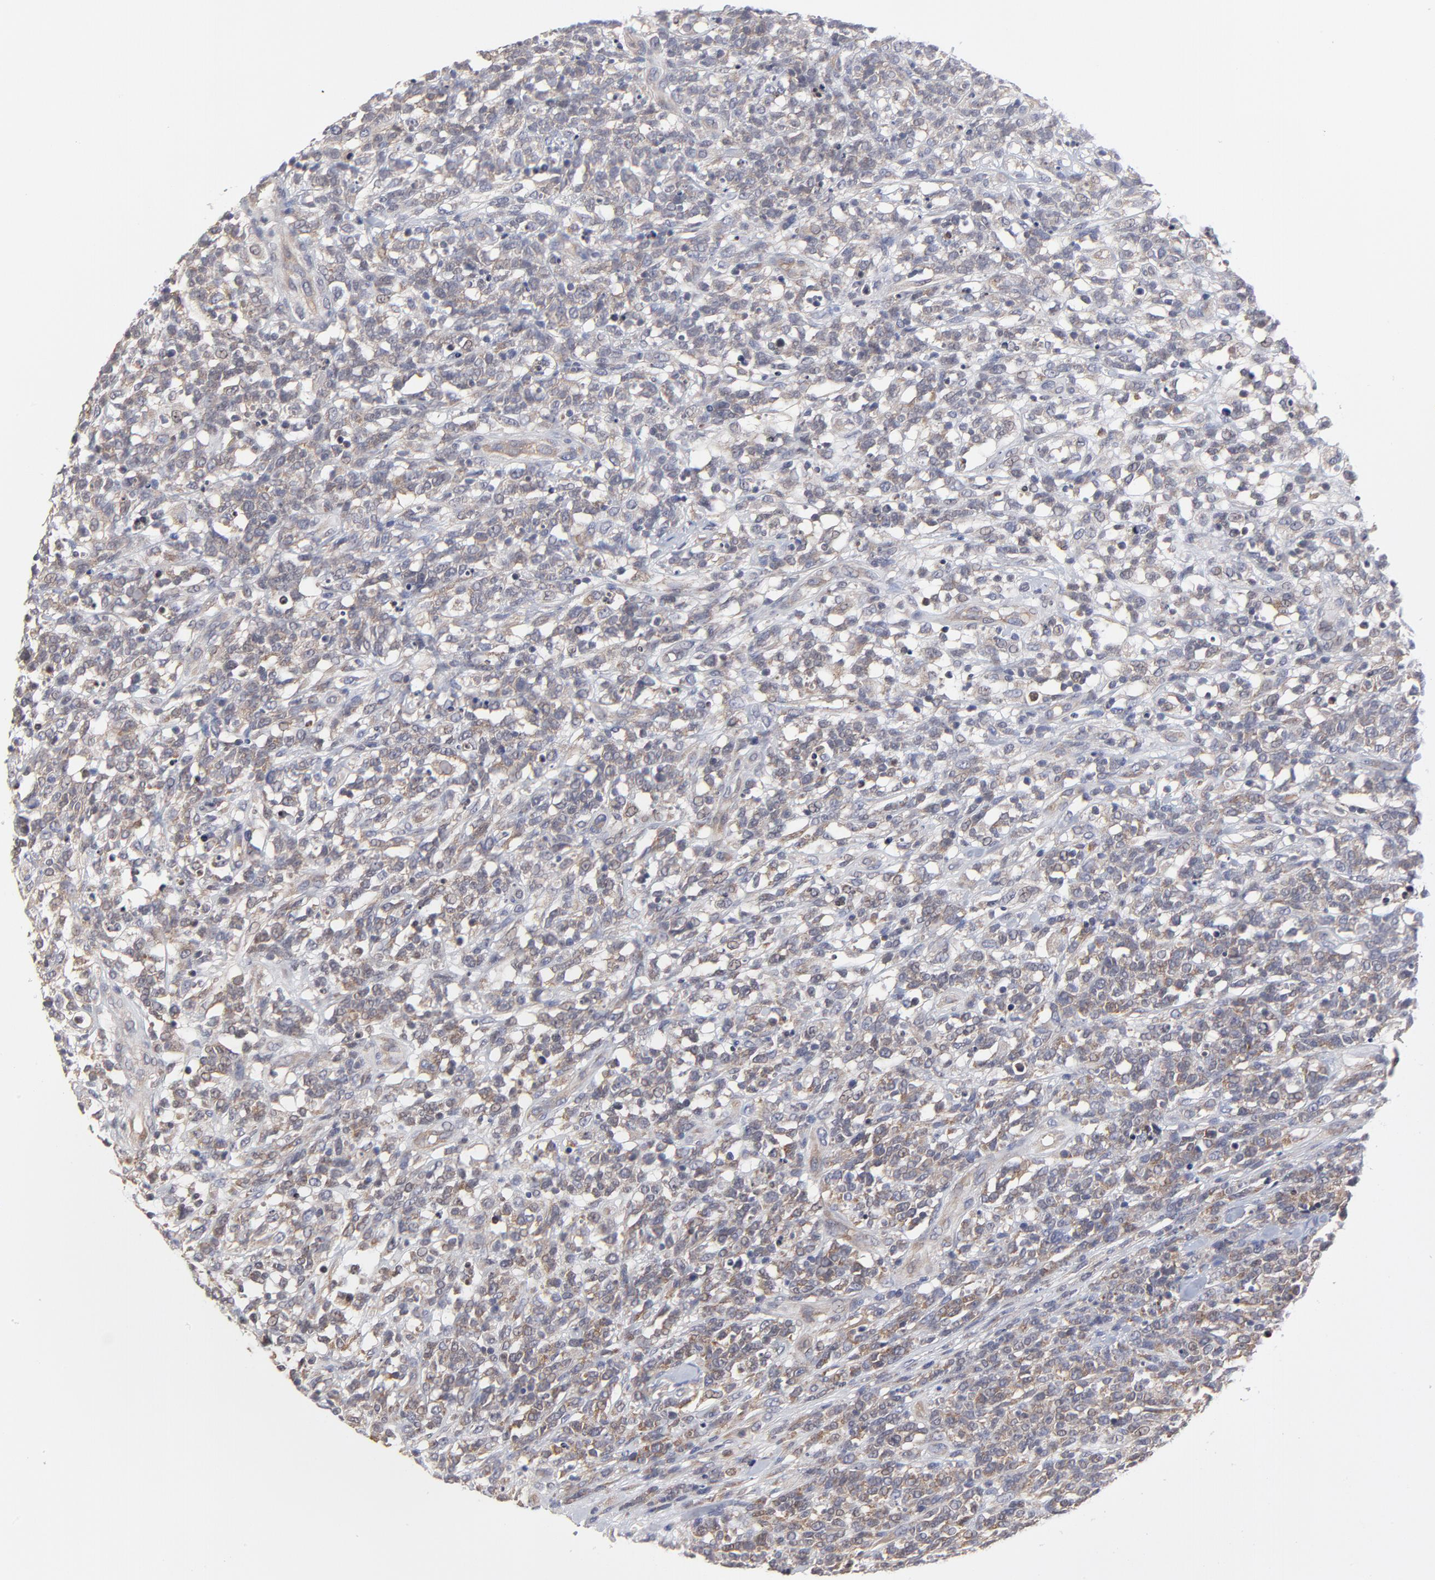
{"staining": {"intensity": "moderate", "quantity": ">75%", "location": "cytoplasmic/membranous"}, "tissue": "lymphoma", "cell_type": "Tumor cells", "image_type": "cancer", "snomed": [{"axis": "morphology", "description": "Malignant lymphoma, non-Hodgkin's type, High grade"}, {"axis": "topography", "description": "Lymph node"}], "caption": "Brown immunohistochemical staining in lymphoma shows moderate cytoplasmic/membranous staining in approximately >75% of tumor cells.", "gene": "ZNF157", "patient": {"sex": "female", "age": 73}}